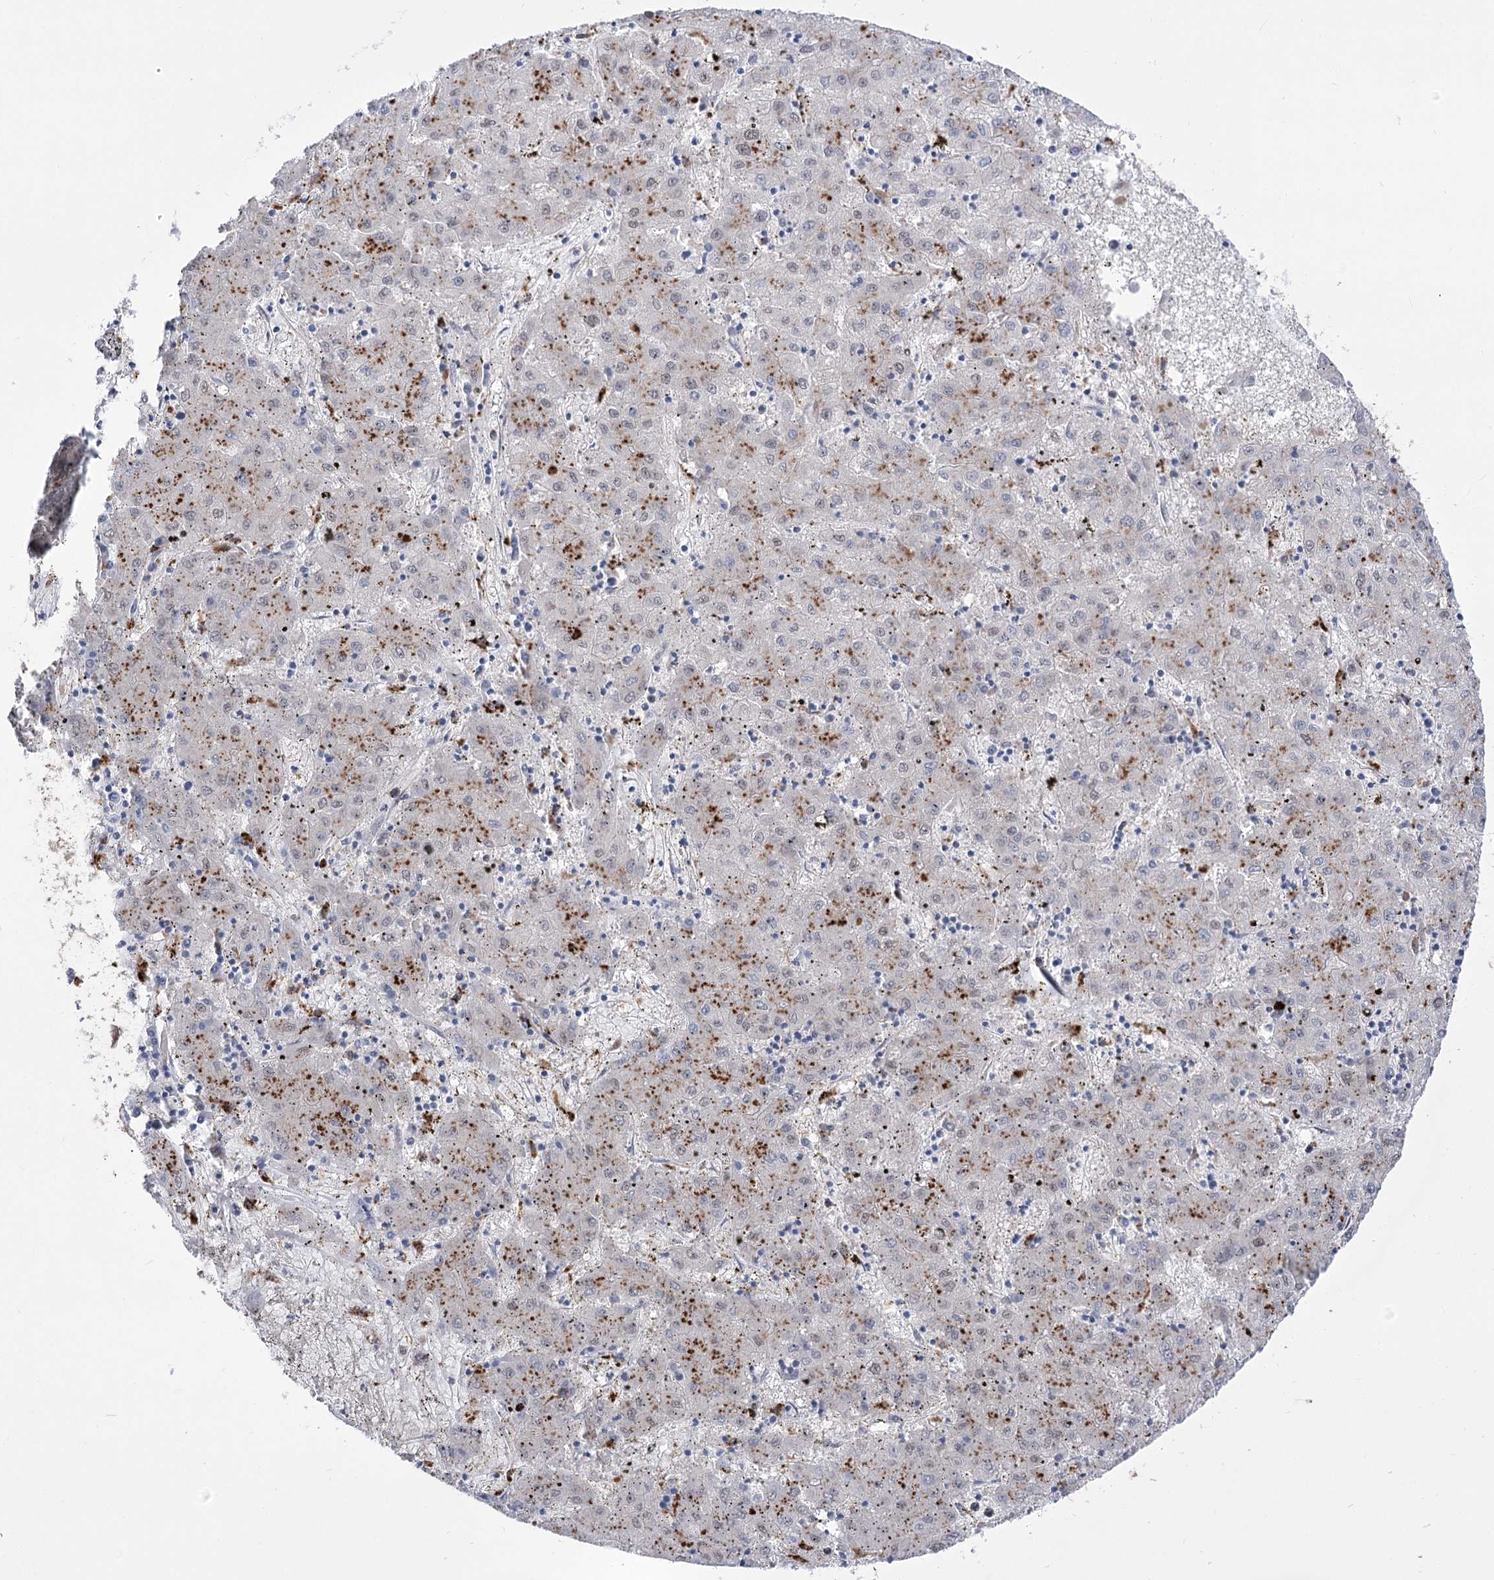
{"staining": {"intensity": "moderate", "quantity": "<25%", "location": "cytoplasmic/membranous"}, "tissue": "liver cancer", "cell_type": "Tumor cells", "image_type": "cancer", "snomed": [{"axis": "morphology", "description": "Carcinoma, Hepatocellular, NOS"}, {"axis": "topography", "description": "Liver"}], "caption": "Immunohistochemical staining of human hepatocellular carcinoma (liver) shows low levels of moderate cytoplasmic/membranous positivity in approximately <25% of tumor cells.", "gene": "SIAE", "patient": {"sex": "male", "age": 72}}